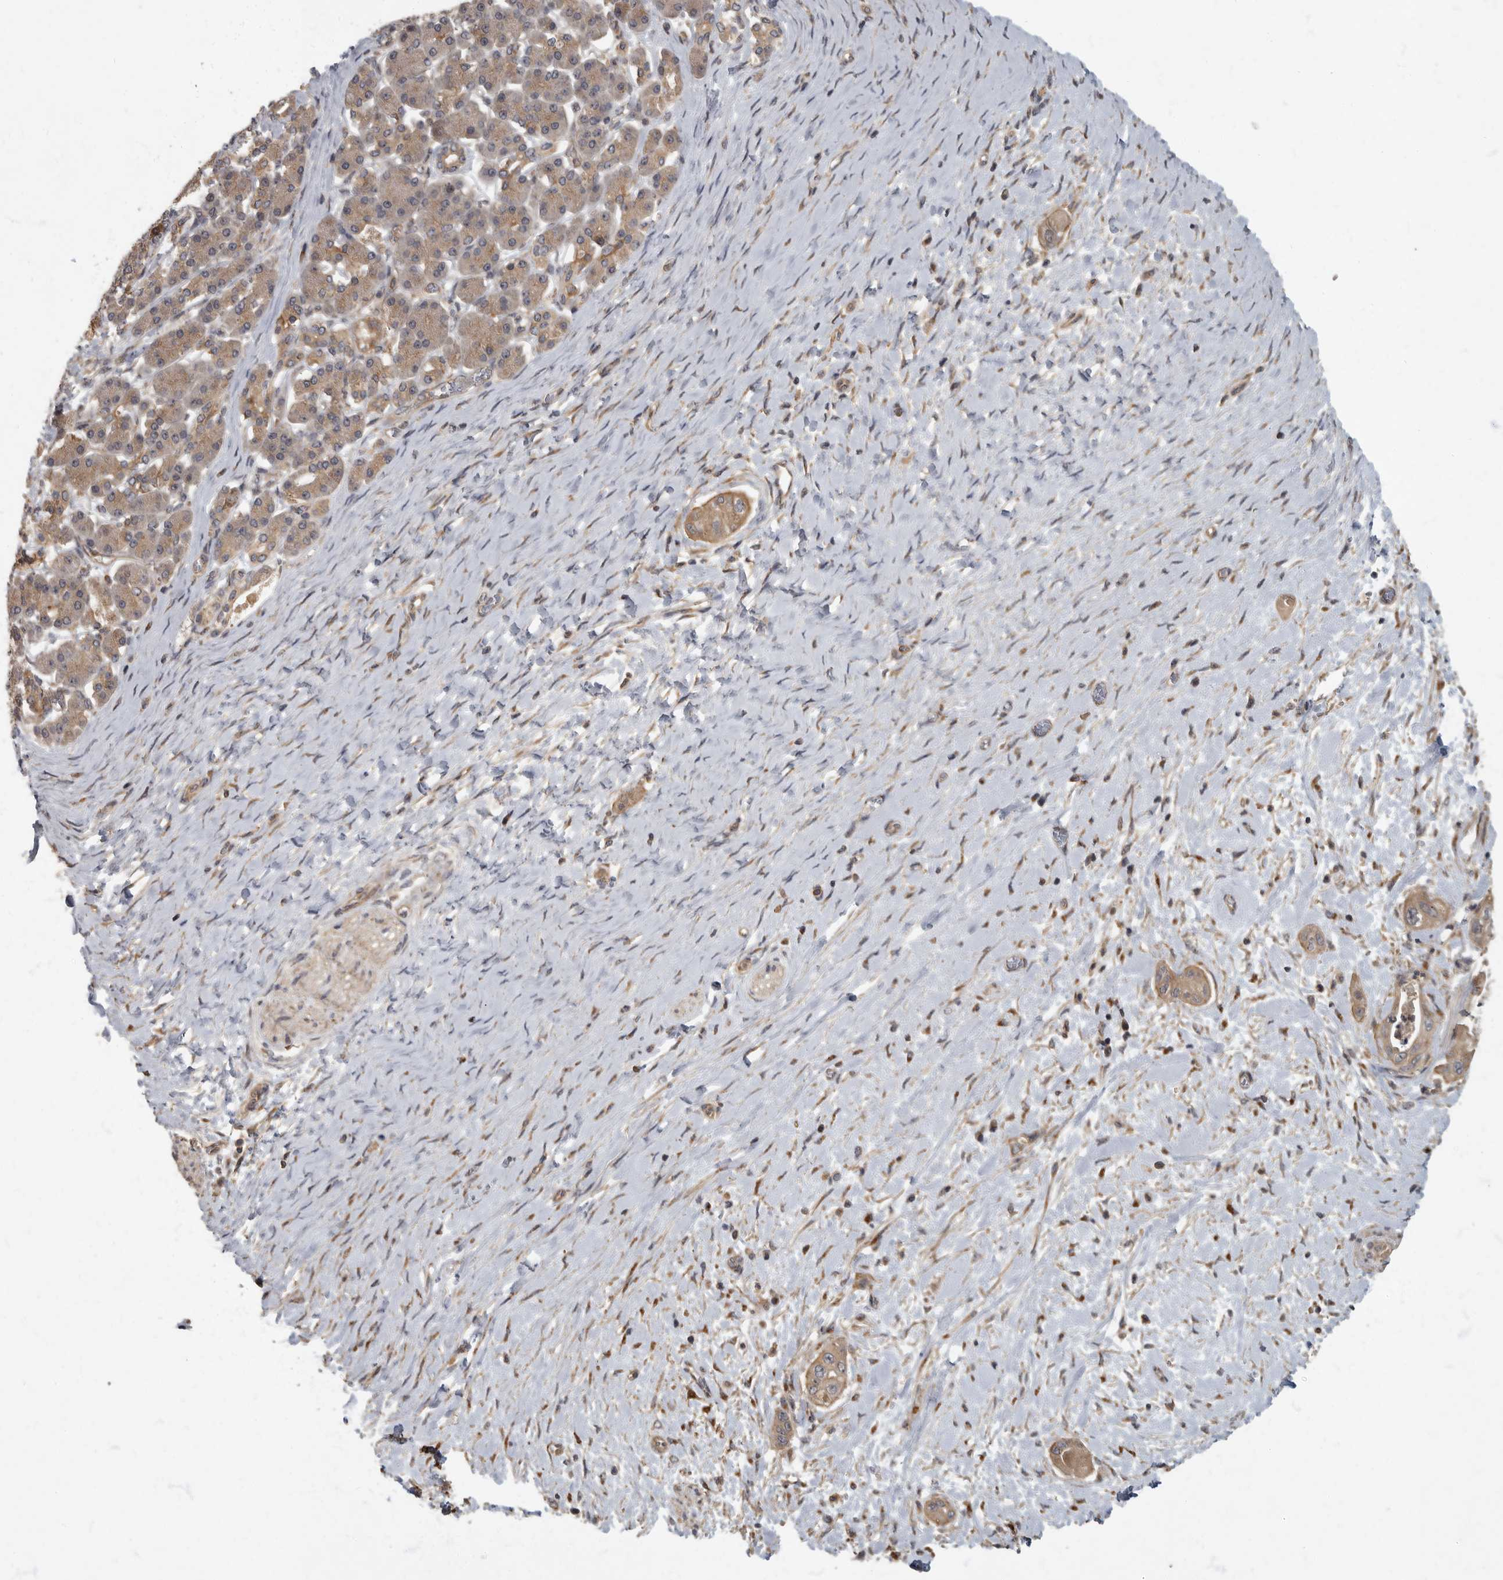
{"staining": {"intensity": "moderate", "quantity": ">75%", "location": "cytoplasmic/membranous"}, "tissue": "pancreatic cancer", "cell_type": "Tumor cells", "image_type": "cancer", "snomed": [{"axis": "morphology", "description": "Adenocarcinoma, NOS"}, {"axis": "topography", "description": "Pancreas"}], "caption": "IHC photomicrograph of neoplastic tissue: pancreatic cancer stained using IHC demonstrates medium levels of moderate protein expression localized specifically in the cytoplasmic/membranous of tumor cells, appearing as a cytoplasmic/membranous brown color.", "gene": "IQCK", "patient": {"sex": "male", "age": 58}}